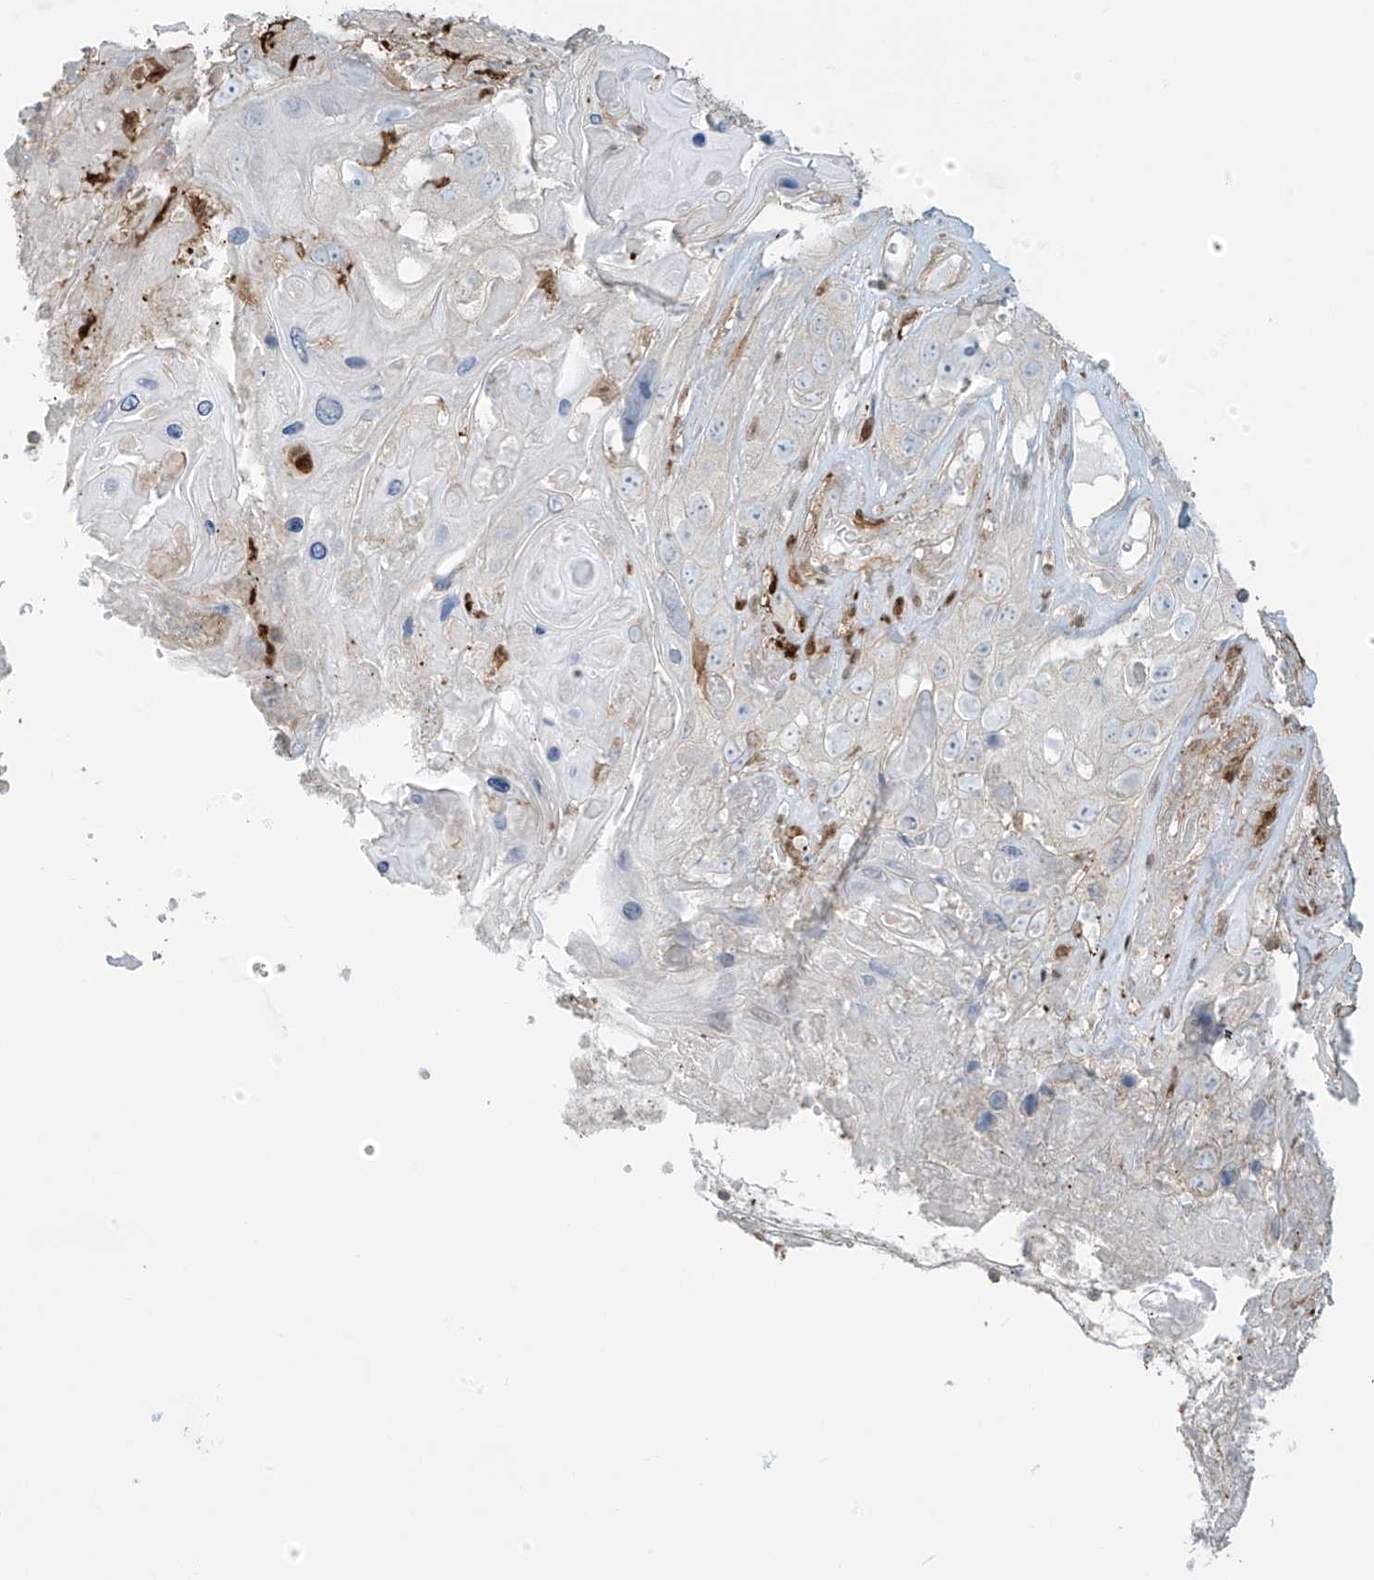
{"staining": {"intensity": "negative", "quantity": "none", "location": "none"}, "tissue": "skin cancer", "cell_type": "Tumor cells", "image_type": "cancer", "snomed": [{"axis": "morphology", "description": "Squamous cell carcinoma, NOS"}, {"axis": "topography", "description": "Skin"}], "caption": "The histopathology image demonstrates no staining of tumor cells in squamous cell carcinoma (skin).", "gene": "TAGAP", "patient": {"sex": "male", "age": 55}}